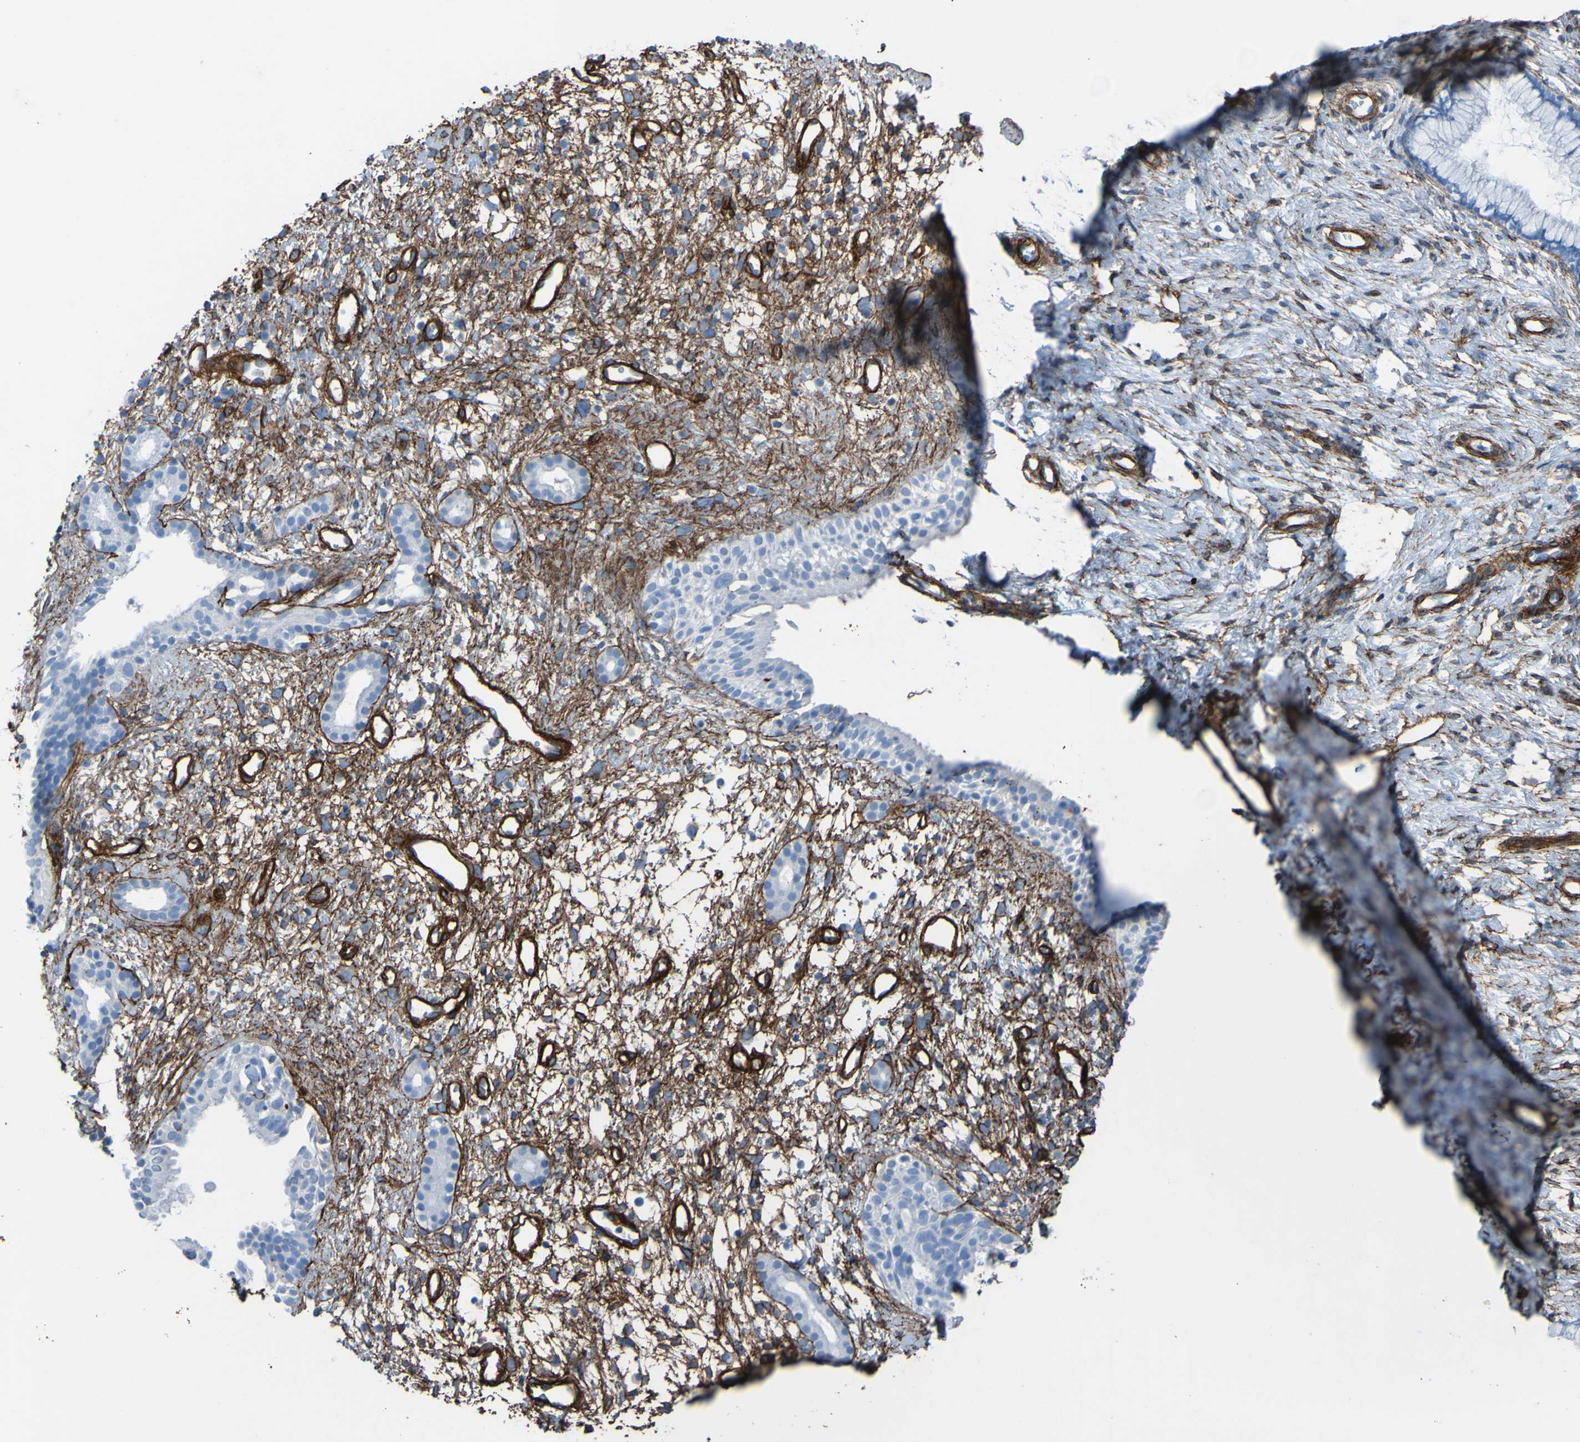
{"staining": {"intensity": "negative", "quantity": "none", "location": "none"}, "tissue": "nasopharynx", "cell_type": "Respiratory epithelial cells", "image_type": "normal", "snomed": [{"axis": "morphology", "description": "Normal tissue, NOS"}, {"axis": "topography", "description": "Nasopharynx"}], "caption": "Protein analysis of normal nasopharynx demonstrates no significant positivity in respiratory epithelial cells.", "gene": "COL4A2", "patient": {"sex": "male", "age": 22}}